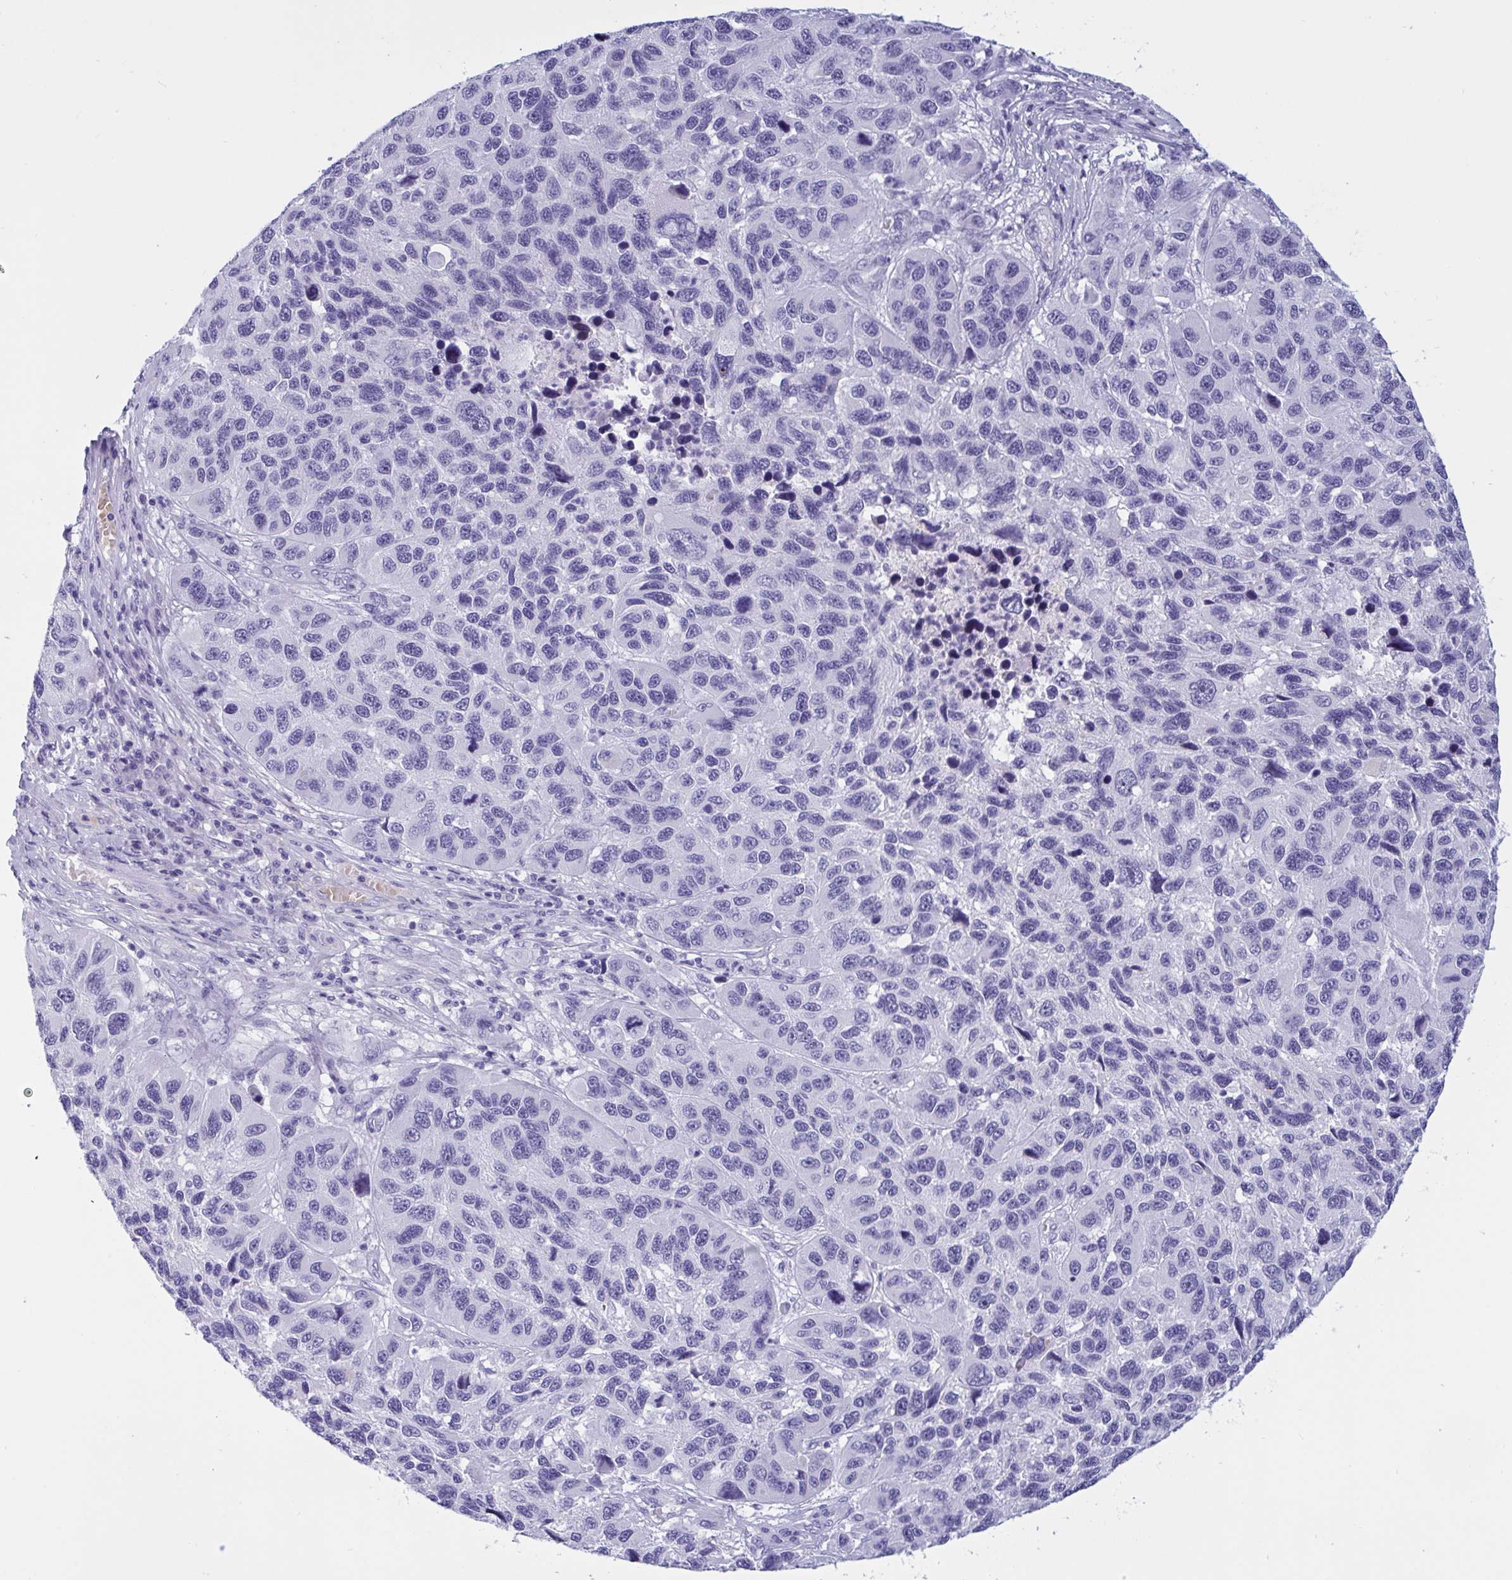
{"staining": {"intensity": "negative", "quantity": "none", "location": "none"}, "tissue": "melanoma", "cell_type": "Tumor cells", "image_type": "cancer", "snomed": [{"axis": "morphology", "description": "Malignant melanoma, NOS"}, {"axis": "topography", "description": "Skin"}], "caption": "High magnification brightfield microscopy of malignant melanoma stained with DAB (3,3'-diaminobenzidine) (brown) and counterstained with hematoxylin (blue): tumor cells show no significant staining.", "gene": "OXLD1", "patient": {"sex": "male", "age": 53}}